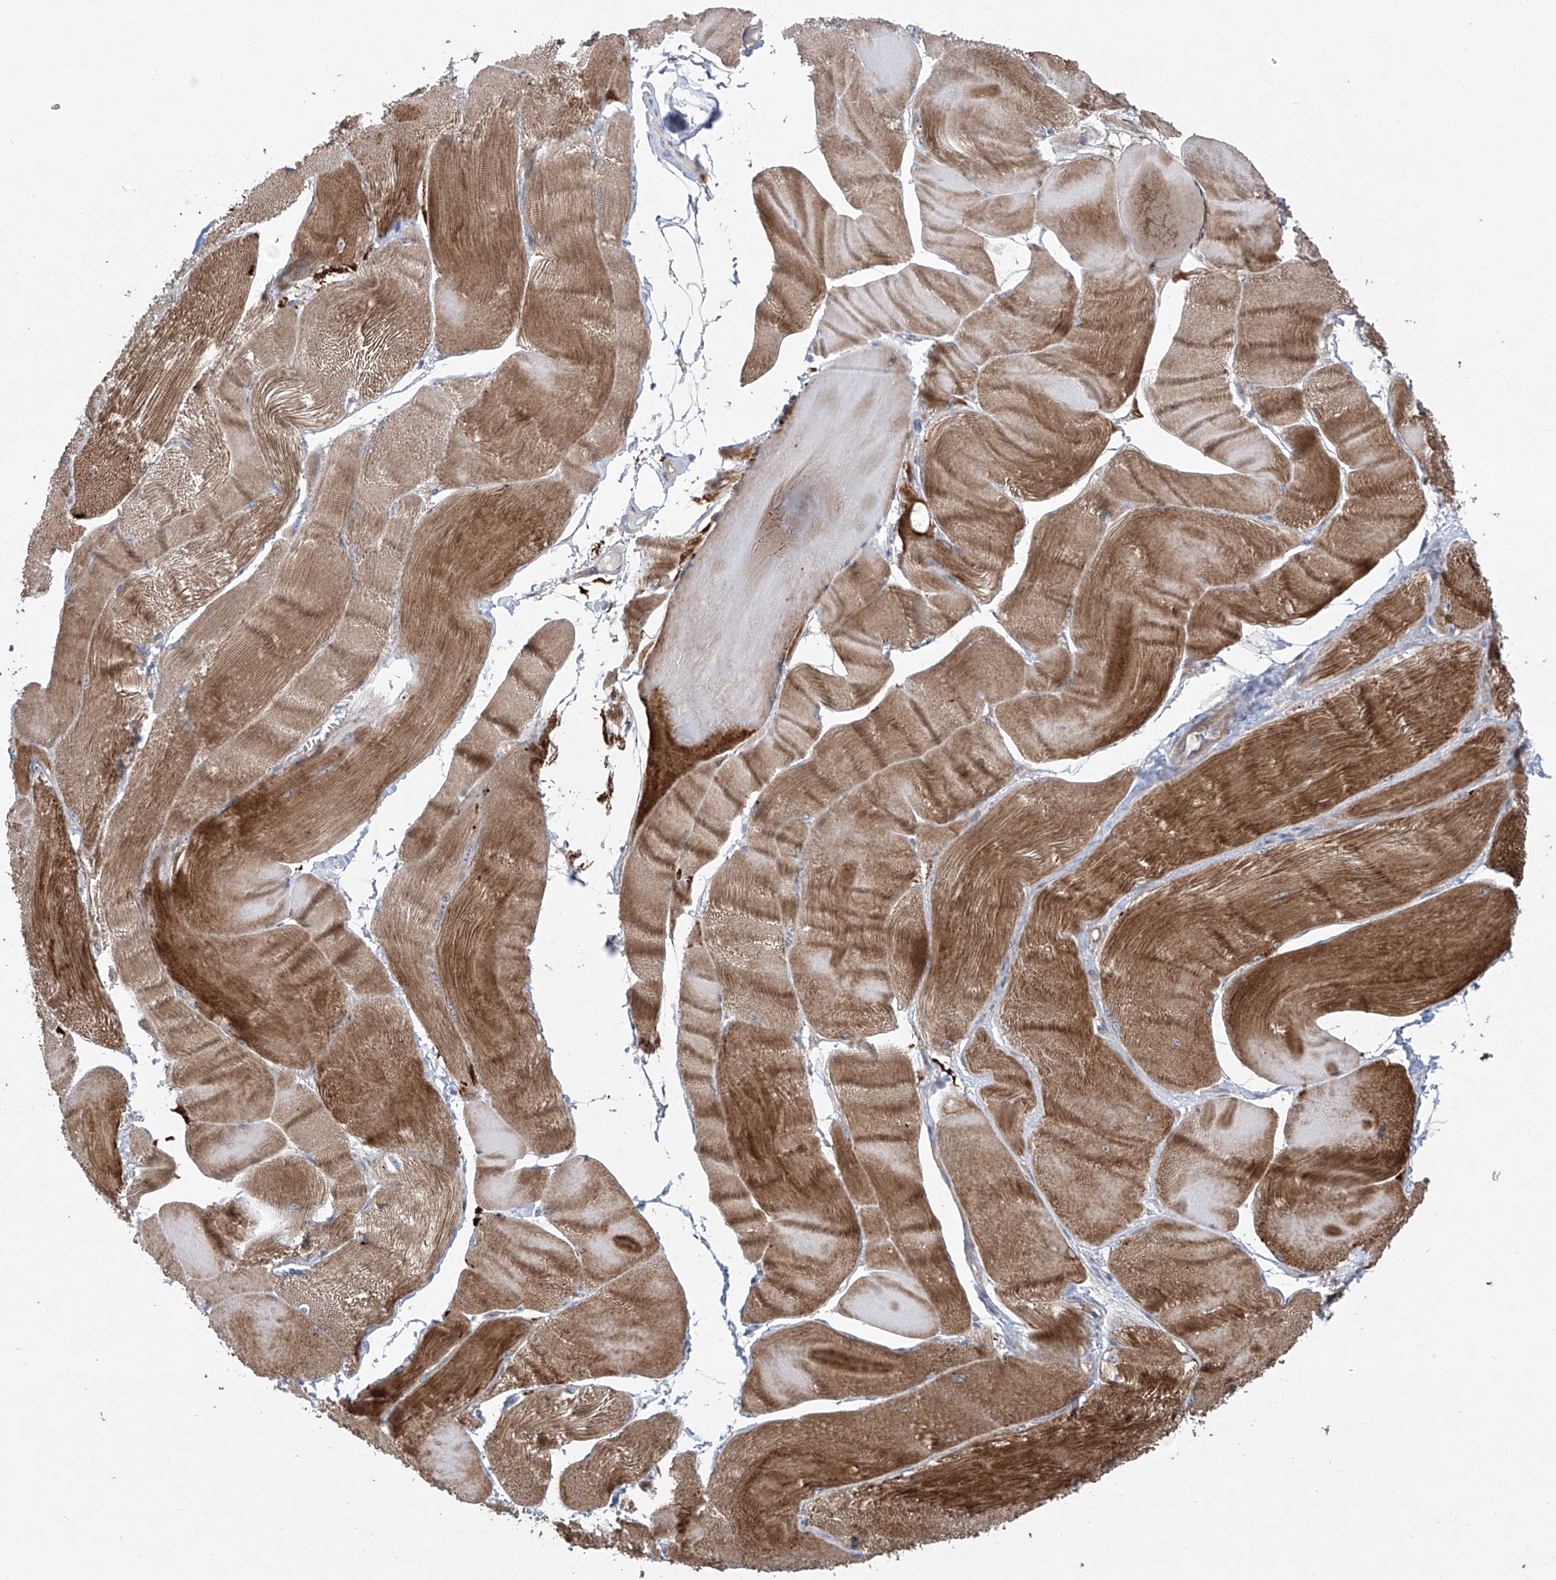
{"staining": {"intensity": "moderate", "quantity": "25%-75%", "location": "cytoplasmic/membranous"}, "tissue": "skeletal muscle", "cell_type": "Myocytes", "image_type": "normal", "snomed": [{"axis": "morphology", "description": "Normal tissue, NOS"}, {"axis": "morphology", "description": "Basal cell carcinoma"}, {"axis": "topography", "description": "Skeletal muscle"}], "caption": "Immunohistochemistry (IHC) of normal human skeletal muscle shows medium levels of moderate cytoplasmic/membranous staining in about 25%-75% of myocytes. (IHC, brightfield microscopy, high magnification).", "gene": "KLC4", "patient": {"sex": "female", "age": 64}}